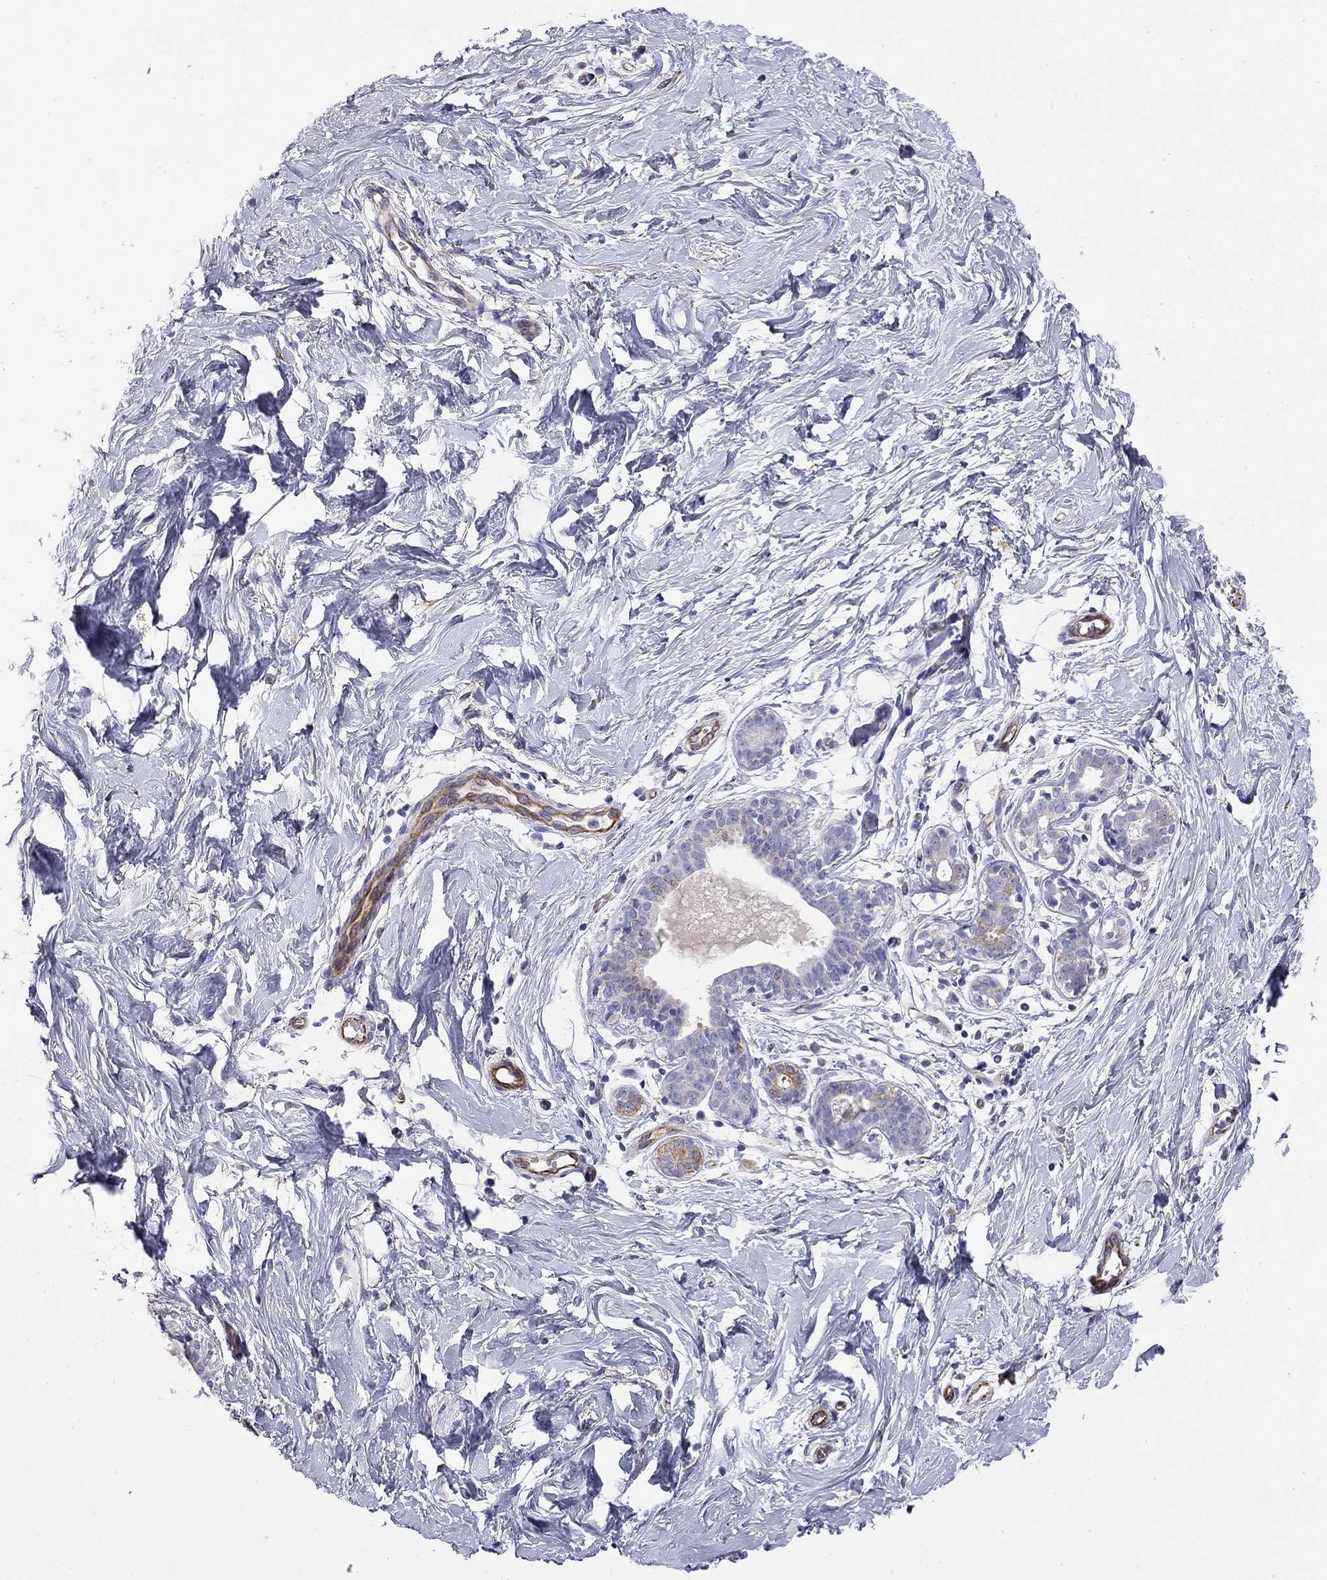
{"staining": {"intensity": "negative", "quantity": "none", "location": "none"}, "tissue": "breast", "cell_type": "Adipocytes", "image_type": "normal", "snomed": [{"axis": "morphology", "description": "Normal tissue, NOS"}, {"axis": "topography", "description": "Breast"}], "caption": "Breast stained for a protein using immunohistochemistry (IHC) shows no expression adipocytes.", "gene": "RTL1", "patient": {"sex": "female", "age": 37}}